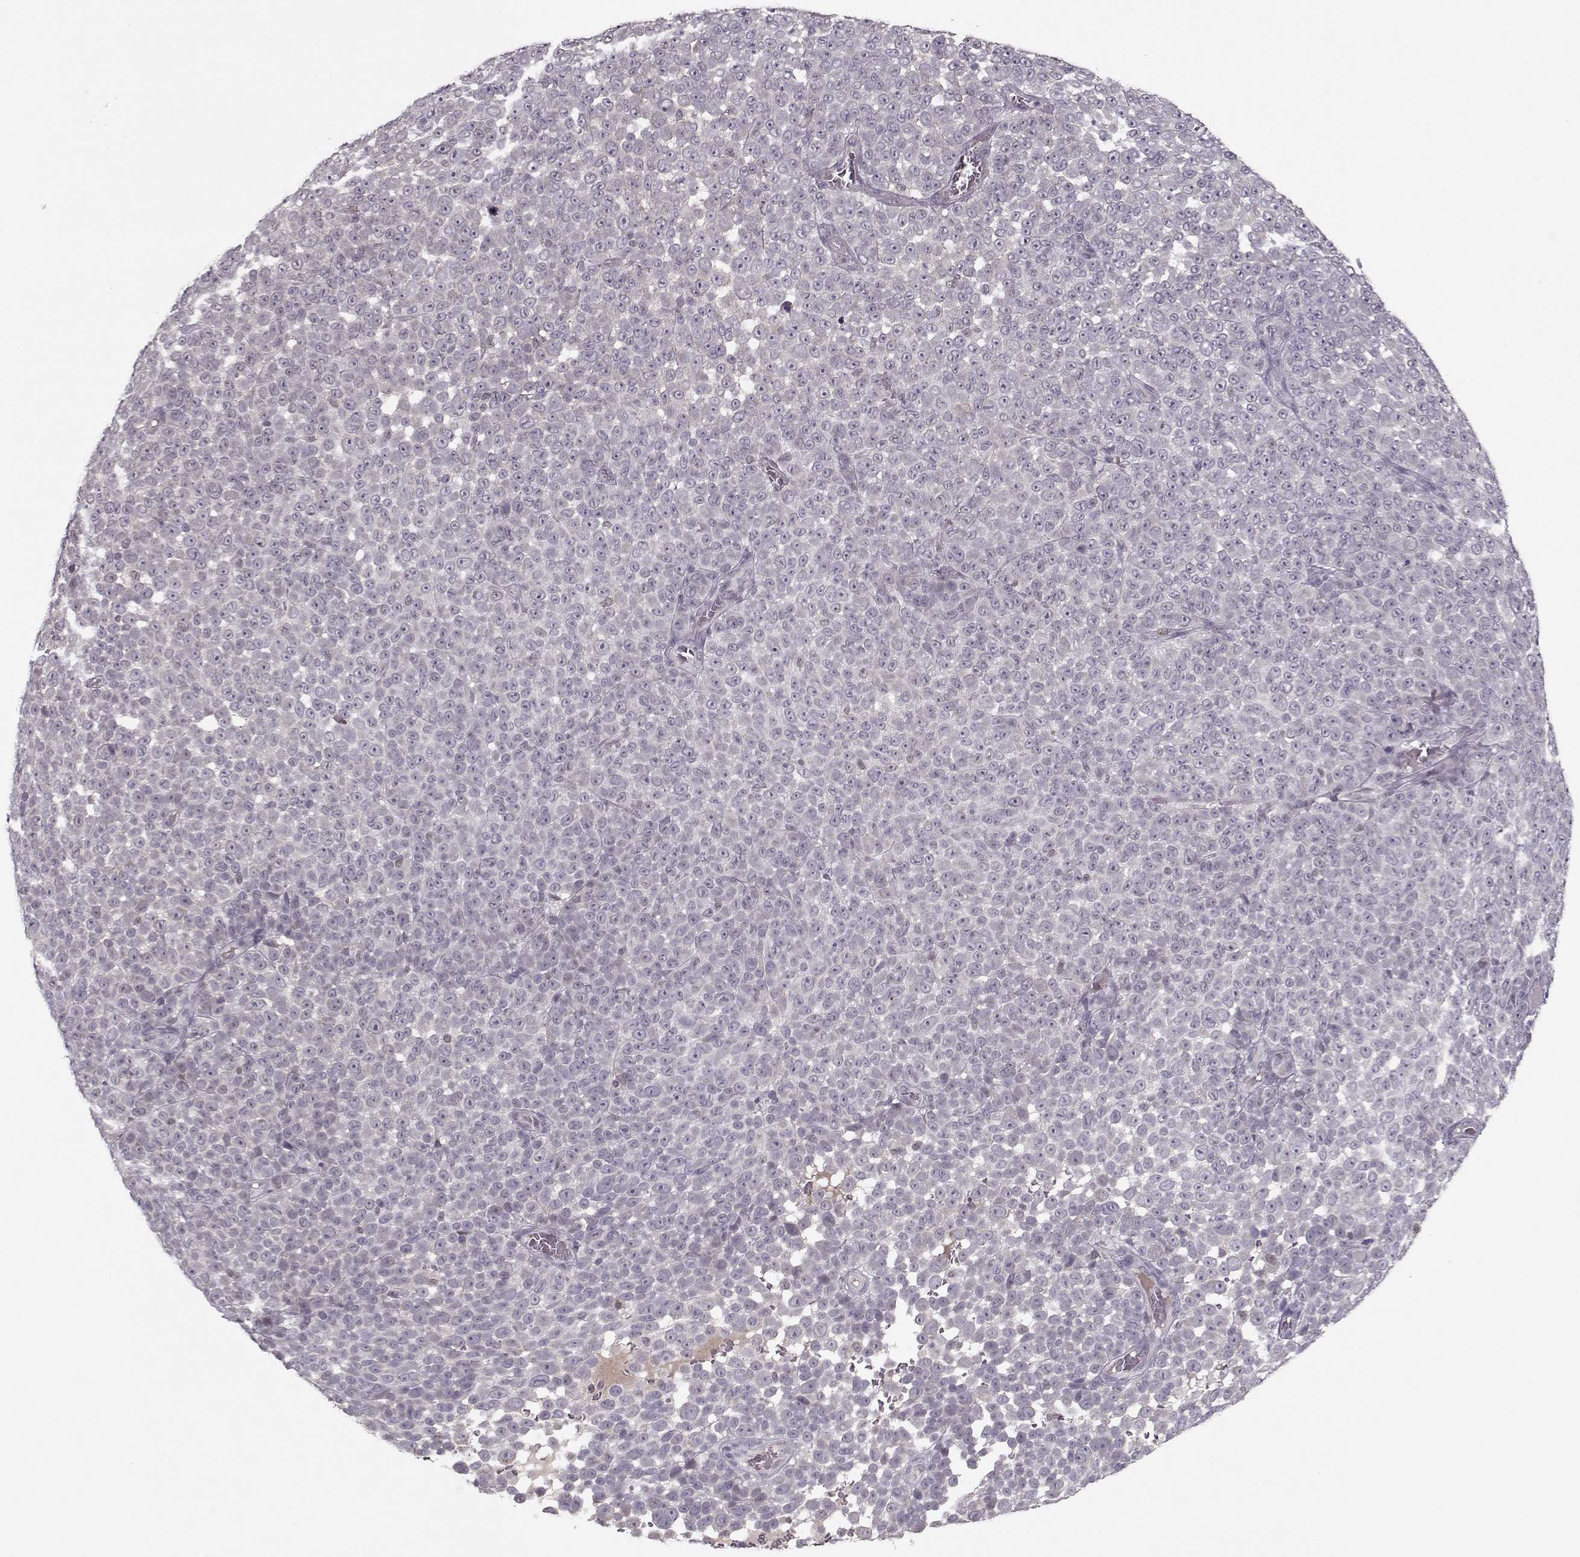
{"staining": {"intensity": "negative", "quantity": "none", "location": "none"}, "tissue": "melanoma", "cell_type": "Tumor cells", "image_type": "cancer", "snomed": [{"axis": "morphology", "description": "Malignant melanoma, NOS"}, {"axis": "topography", "description": "Skin"}], "caption": "Immunohistochemistry micrograph of human melanoma stained for a protein (brown), which reveals no expression in tumor cells.", "gene": "DNAI3", "patient": {"sex": "female", "age": 95}}